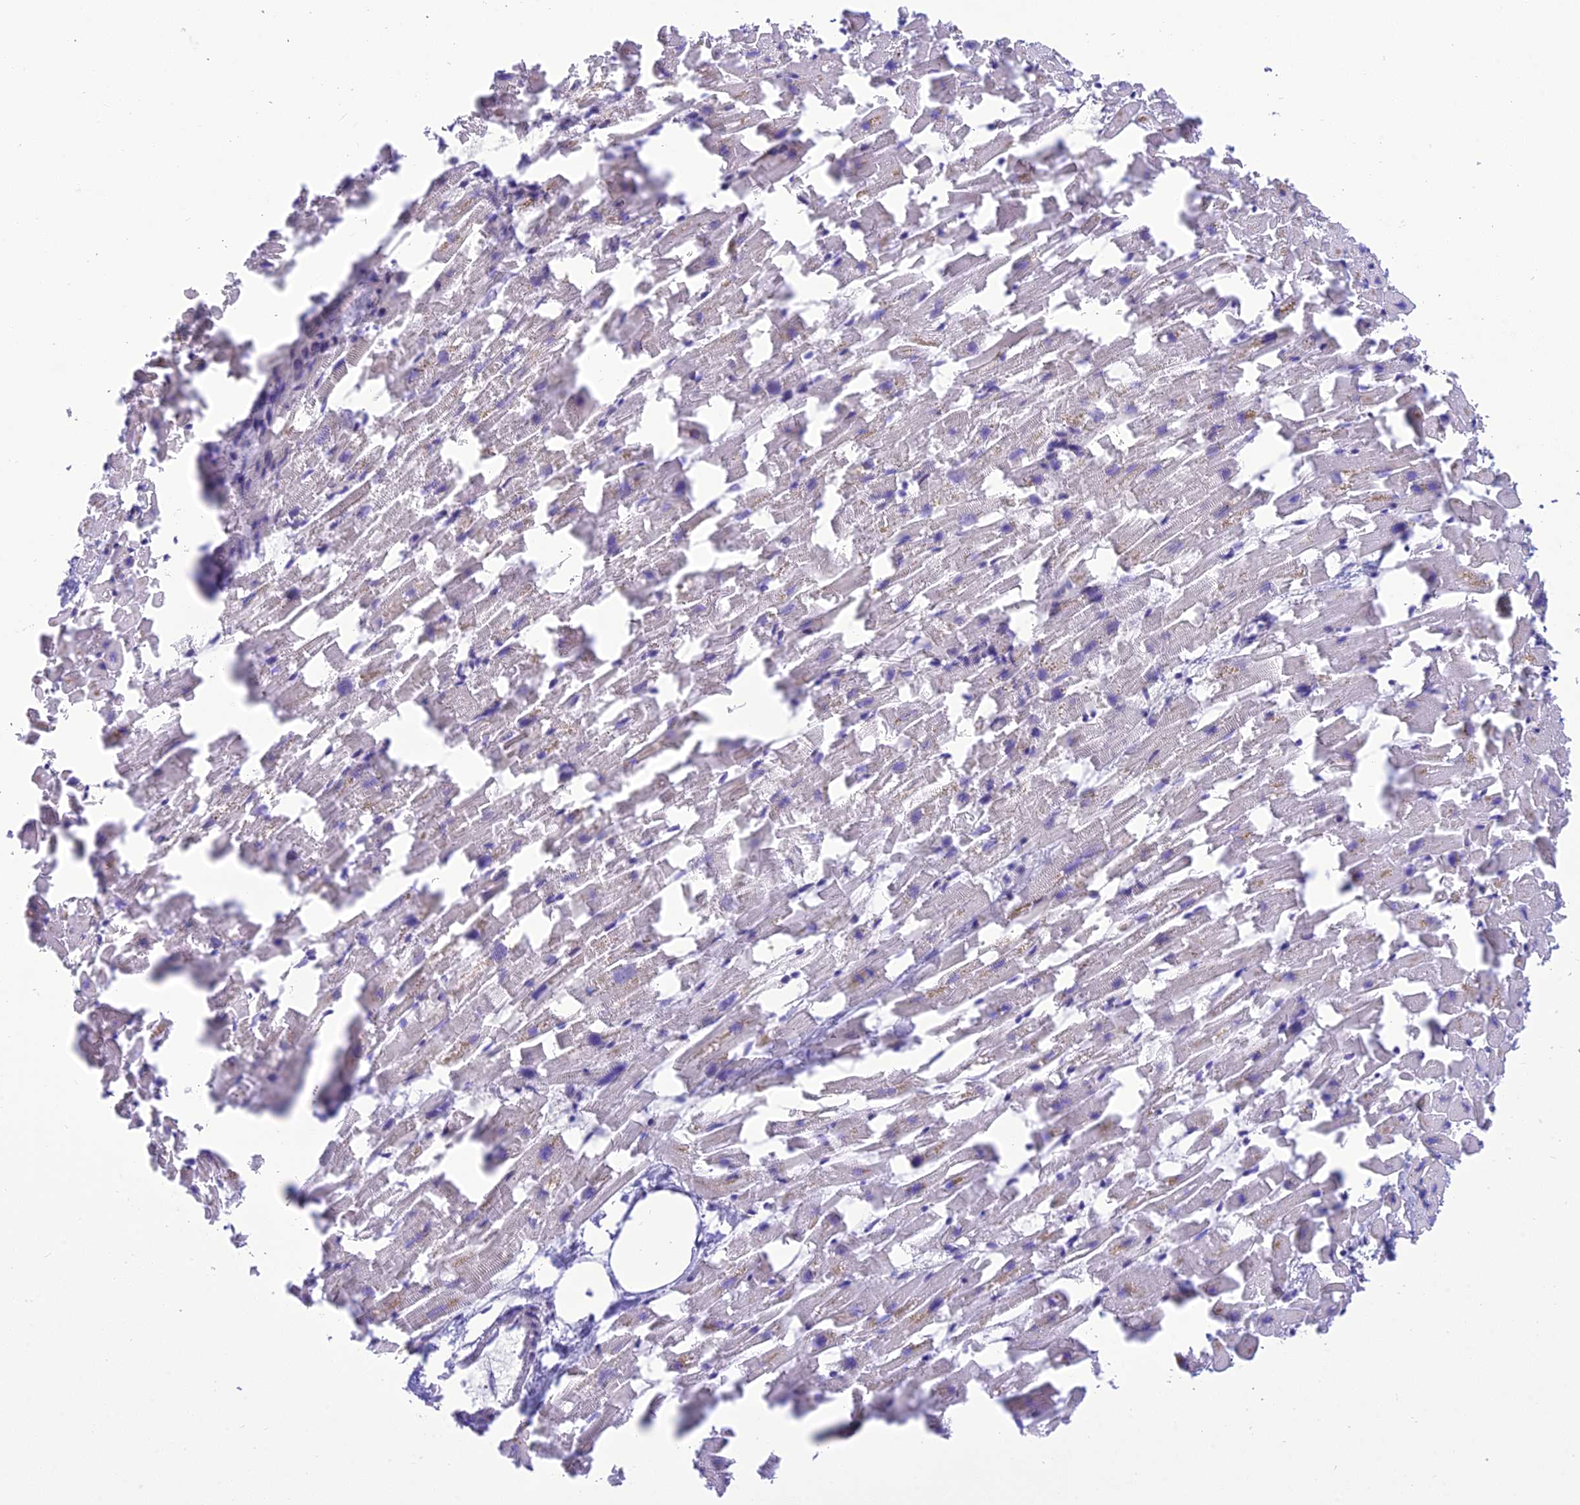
{"staining": {"intensity": "weak", "quantity": "<25%", "location": "cytoplasmic/membranous"}, "tissue": "heart muscle", "cell_type": "Cardiomyocytes", "image_type": "normal", "snomed": [{"axis": "morphology", "description": "Normal tissue, NOS"}, {"axis": "topography", "description": "Heart"}], "caption": "There is no significant staining in cardiomyocytes of heart muscle. Nuclei are stained in blue.", "gene": "DHDH", "patient": {"sex": "female", "age": 64}}